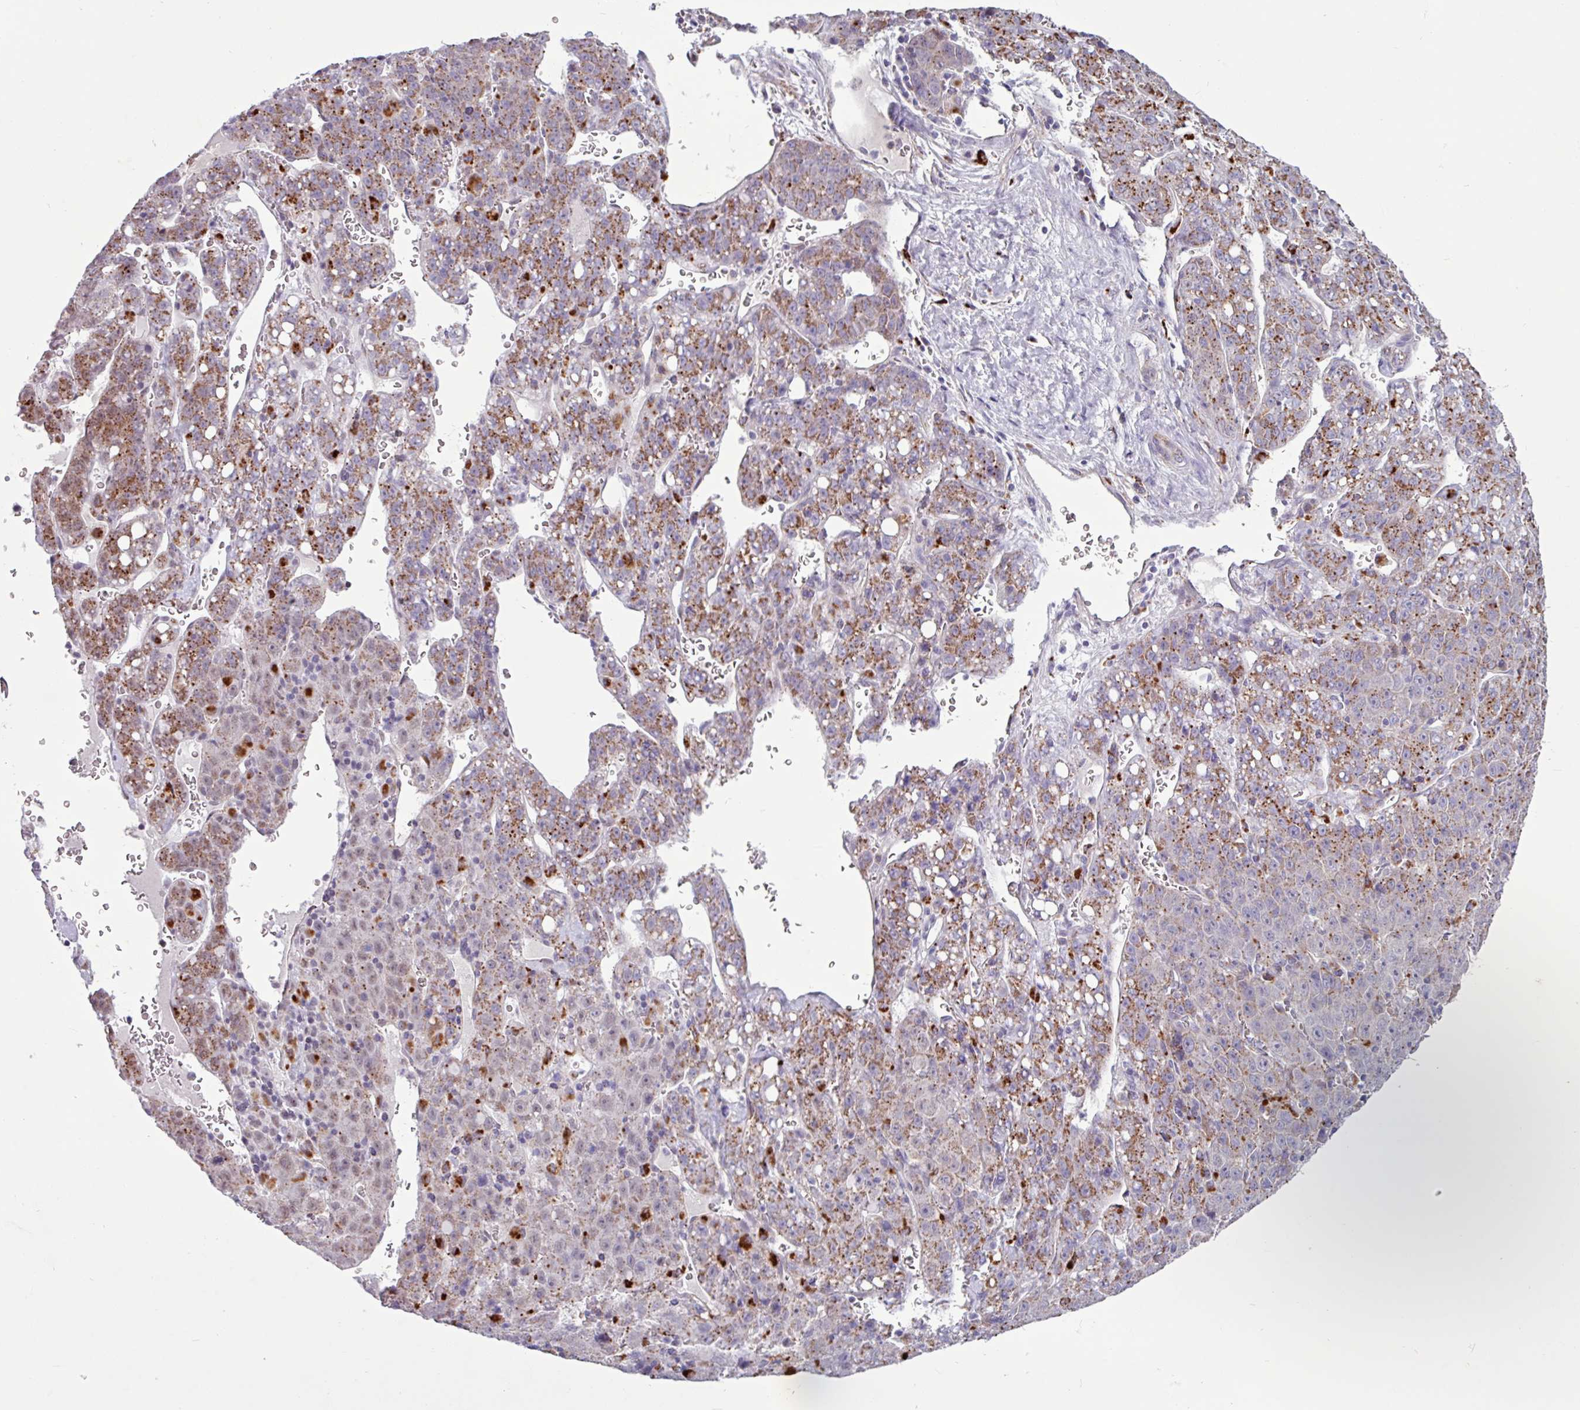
{"staining": {"intensity": "moderate", "quantity": ">75%", "location": "cytoplasmic/membranous"}, "tissue": "liver cancer", "cell_type": "Tumor cells", "image_type": "cancer", "snomed": [{"axis": "morphology", "description": "Carcinoma, Hepatocellular, NOS"}, {"axis": "topography", "description": "Liver"}], "caption": "Moderate cytoplasmic/membranous positivity for a protein is identified in about >75% of tumor cells of liver cancer using immunohistochemistry.", "gene": "AMIGO2", "patient": {"sex": "female", "age": 53}}